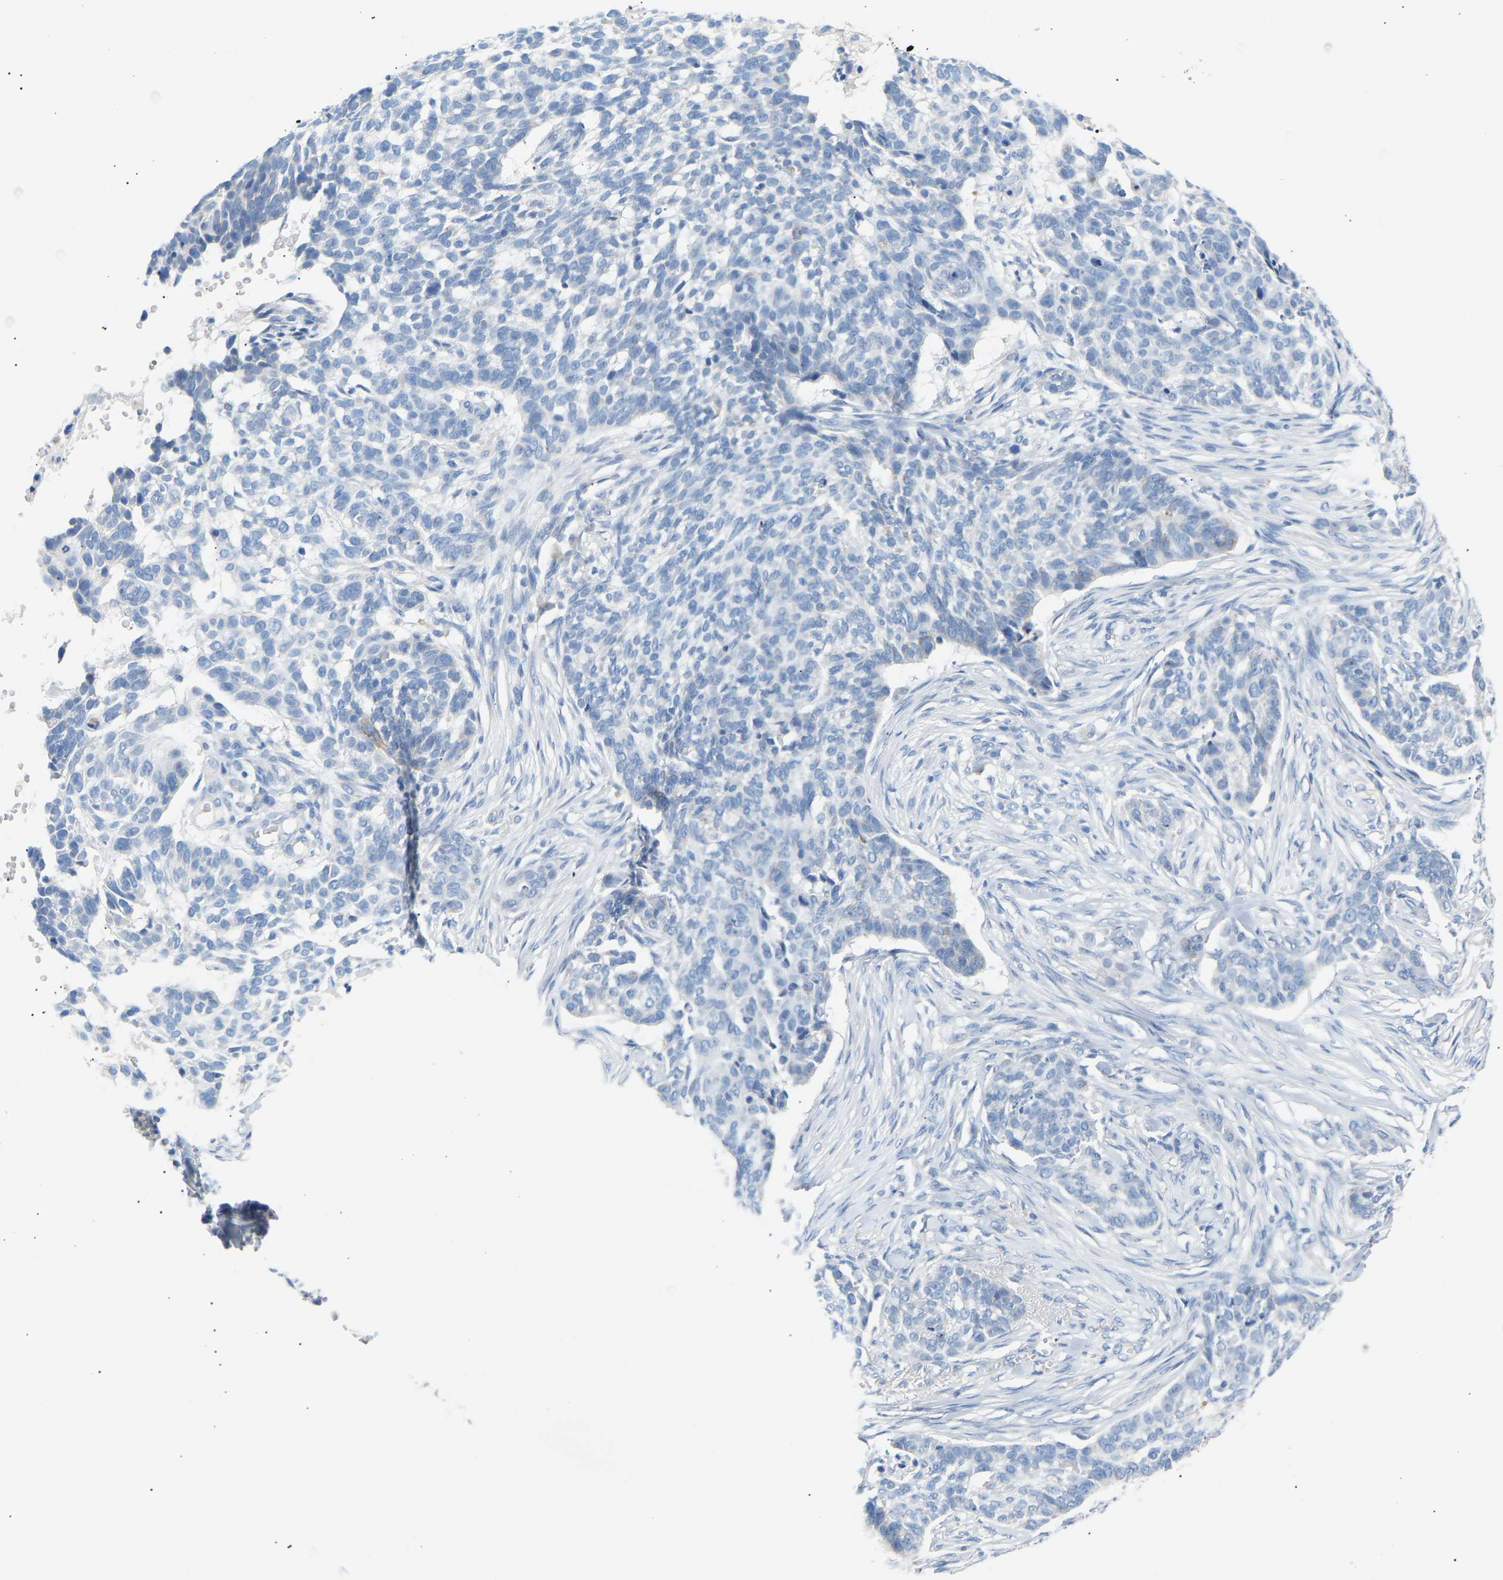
{"staining": {"intensity": "negative", "quantity": "none", "location": "none"}, "tissue": "skin cancer", "cell_type": "Tumor cells", "image_type": "cancer", "snomed": [{"axis": "morphology", "description": "Basal cell carcinoma"}, {"axis": "topography", "description": "Skin"}], "caption": "Tumor cells show no significant staining in basal cell carcinoma (skin). Nuclei are stained in blue.", "gene": "PEX1", "patient": {"sex": "male", "age": 85}}